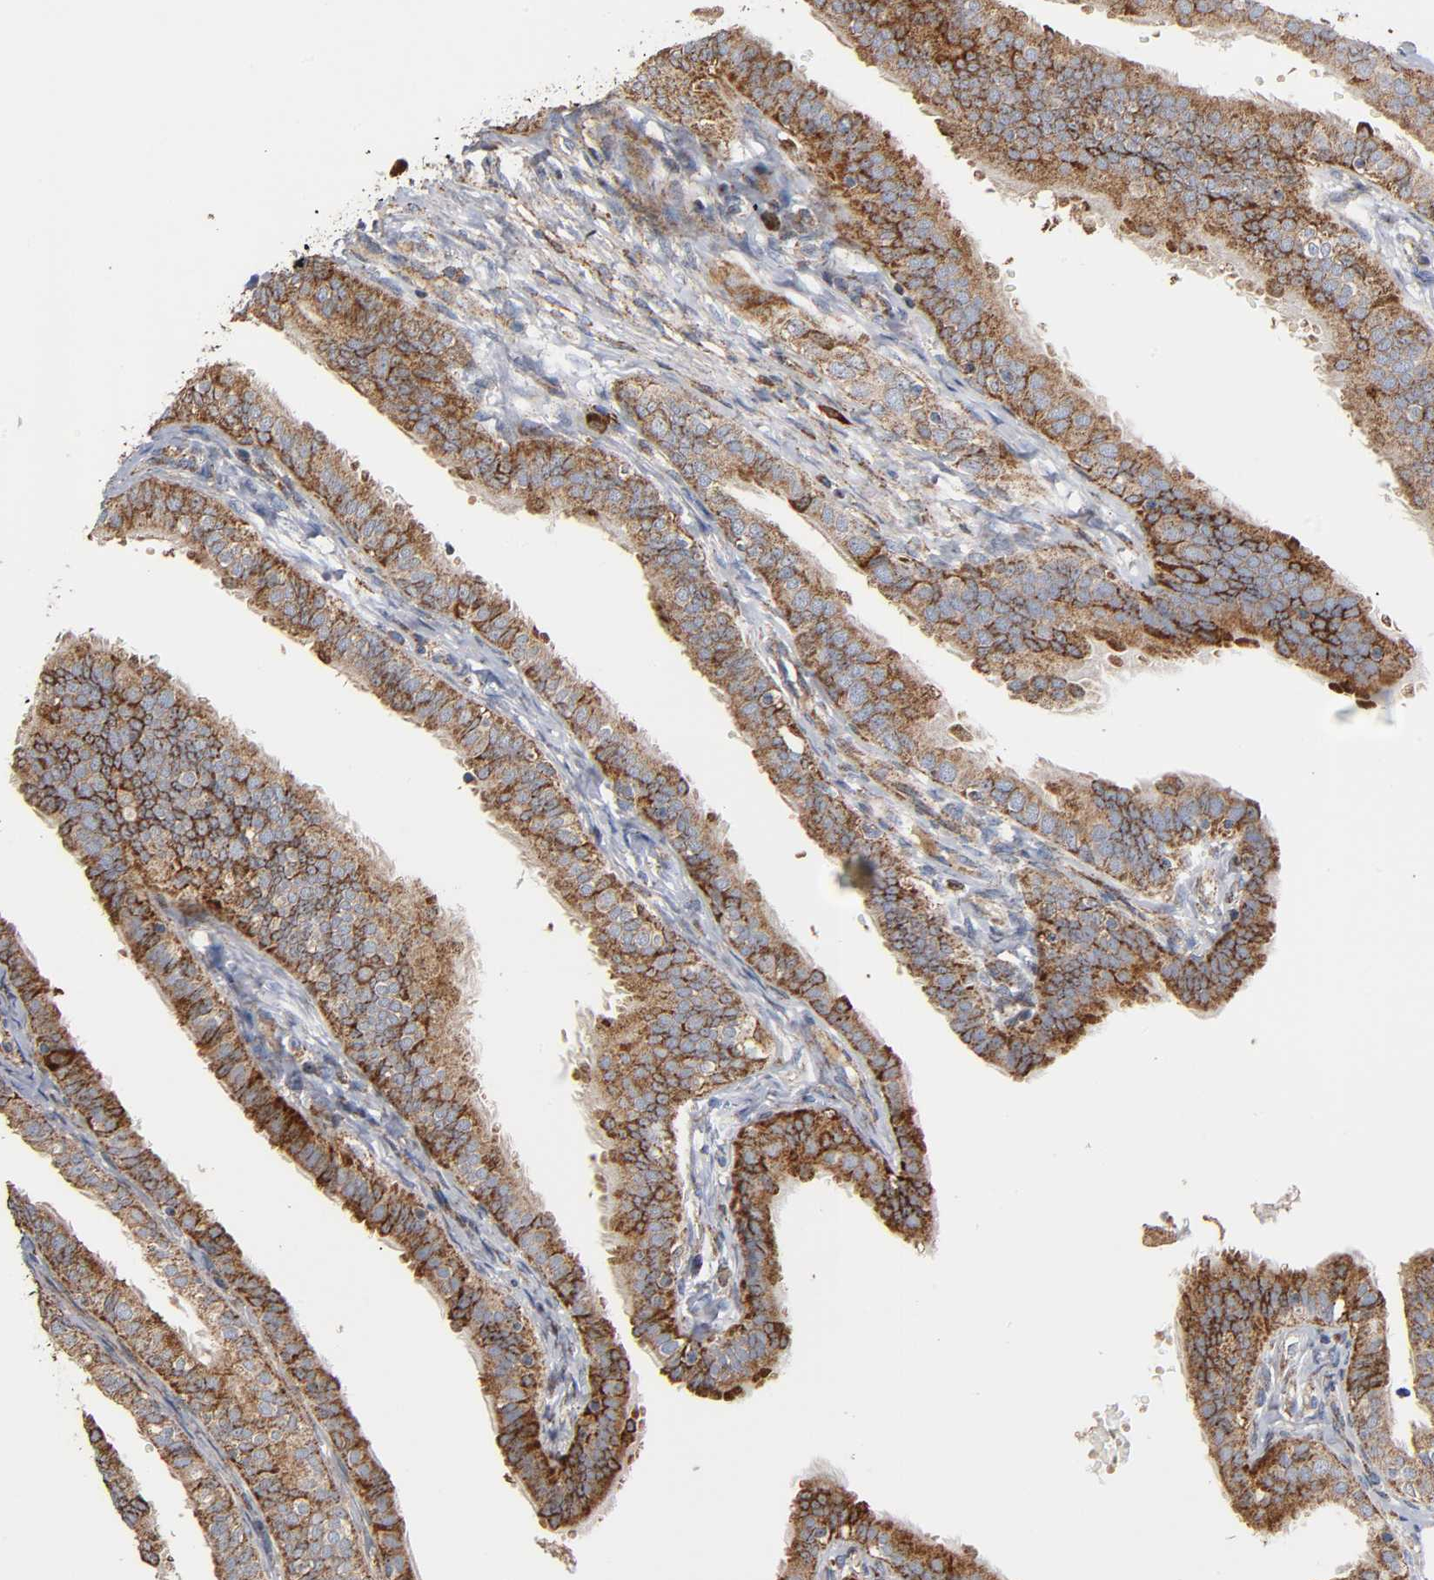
{"staining": {"intensity": "moderate", "quantity": ">75%", "location": "cytoplasmic/membranous"}, "tissue": "fallopian tube", "cell_type": "Glandular cells", "image_type": "normal", "snomed": [{"axis": "morphology", "description": "Normal tissue, NOS"}, {"axis": "morphology", "description": "Dermoid, NOS"}, {"axis": "topography", "description": "Fallopian tube"}], "caption": "Immunohistochemistry image of normal fallopian tube: human fallopian tube stained using immunohistochemistry shows medium levels of moderate protein expression localized specifically in the cytoplasmic/membranous of glandular cells, appearing as a cytoplasmic/membranous brown color.", "gene": "MAP3K1", "patient": {"sex": "female", "age": 33}}